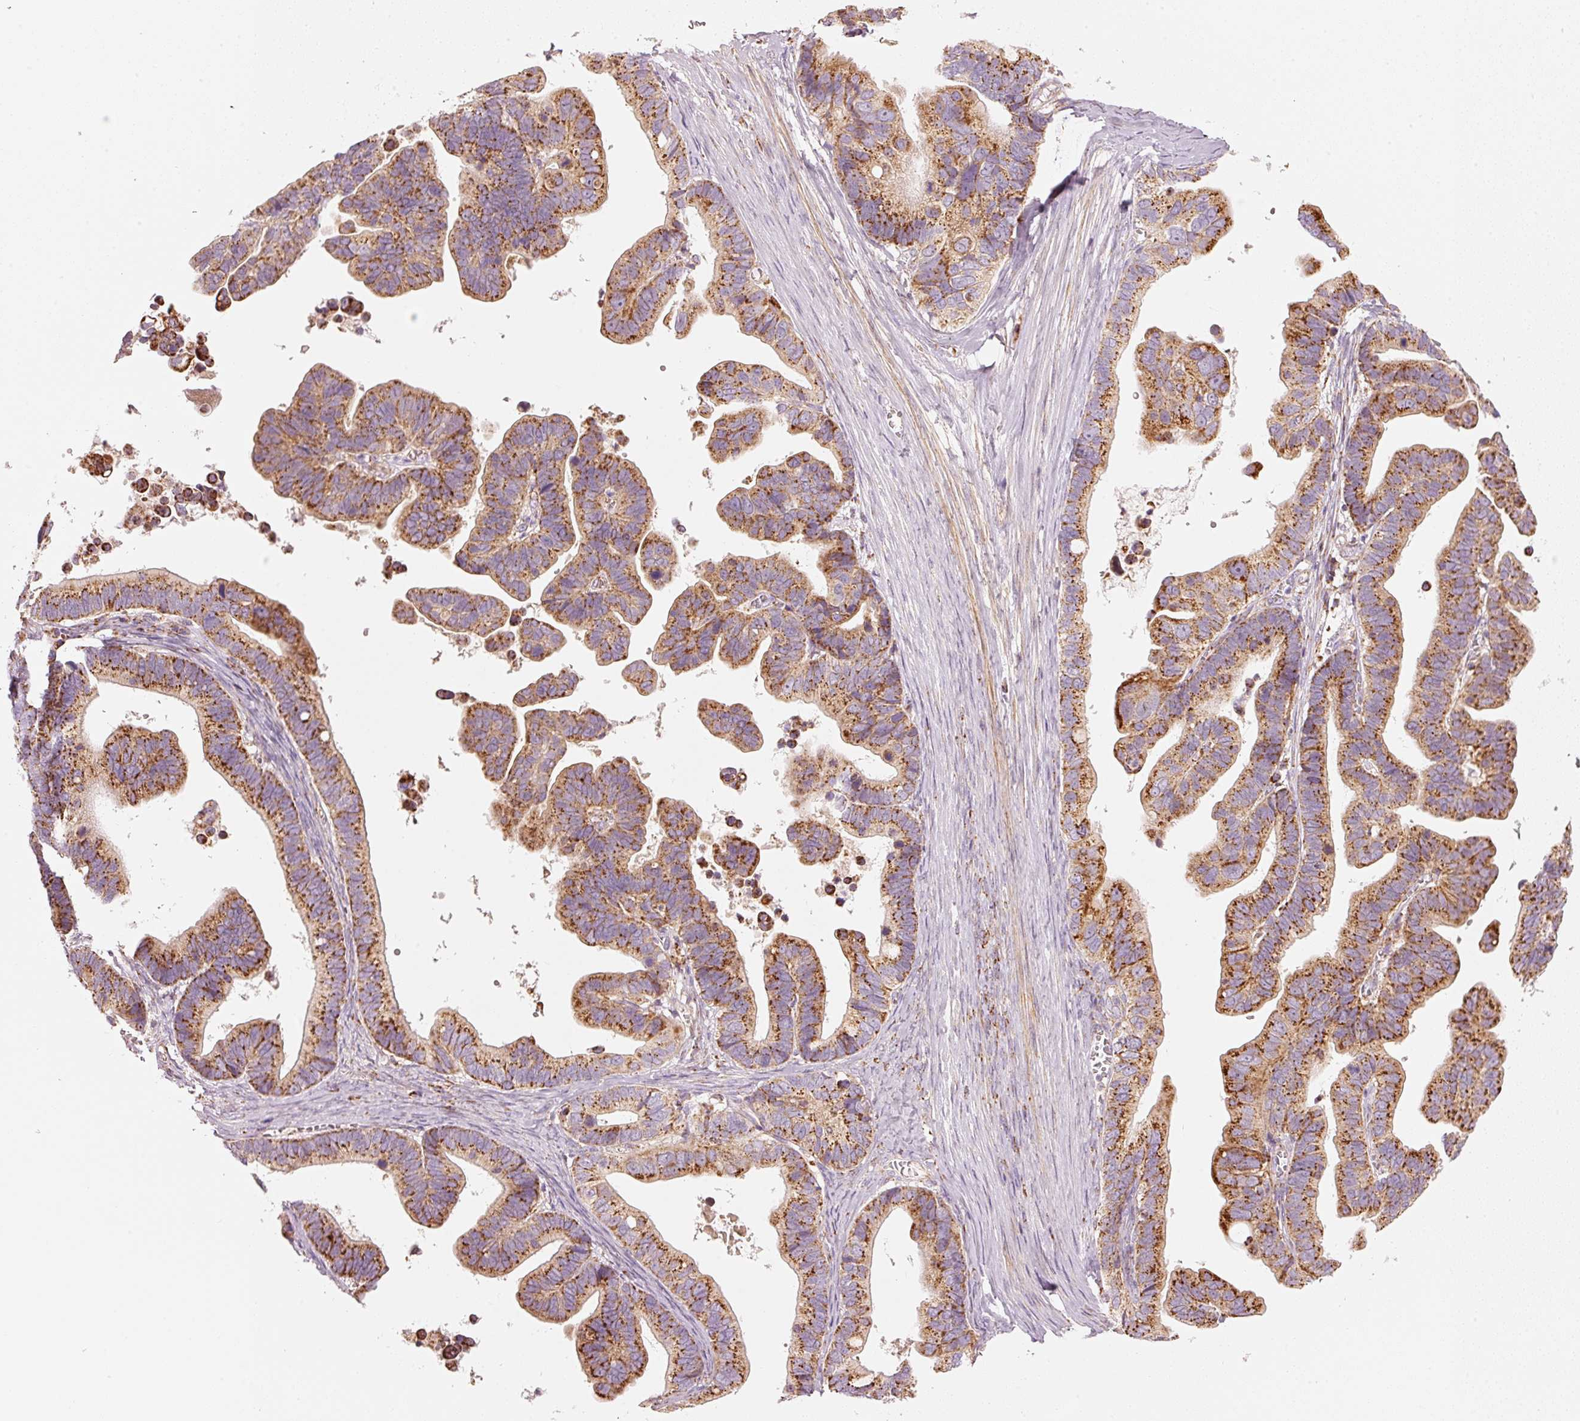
{"staining": {"intensity": "moderate", "quantity": ">75%", "location": "cytoplasmic/membranous"}, "tissue": "ovarian cancer", "cell_type": "Tumor cells", "image_type": "cancer", "snomed": [{"axis": "morphology", "description": "Cystadenocarcinoma, serous, NOS"}, {"axis": "topography", "description": "Ovary"}], "caption": "Protein staining of ovarian cancer tissue displays moderate cytoplasmic/membranous staining in about >75% of tumor cells. The staining is performed using DAB brown chromogen to label protein expression. The nuclei are counter-stained blue using hematoxylin.", "gene": "C17orf98", "patient": {"sex": "female", "age": 56}}